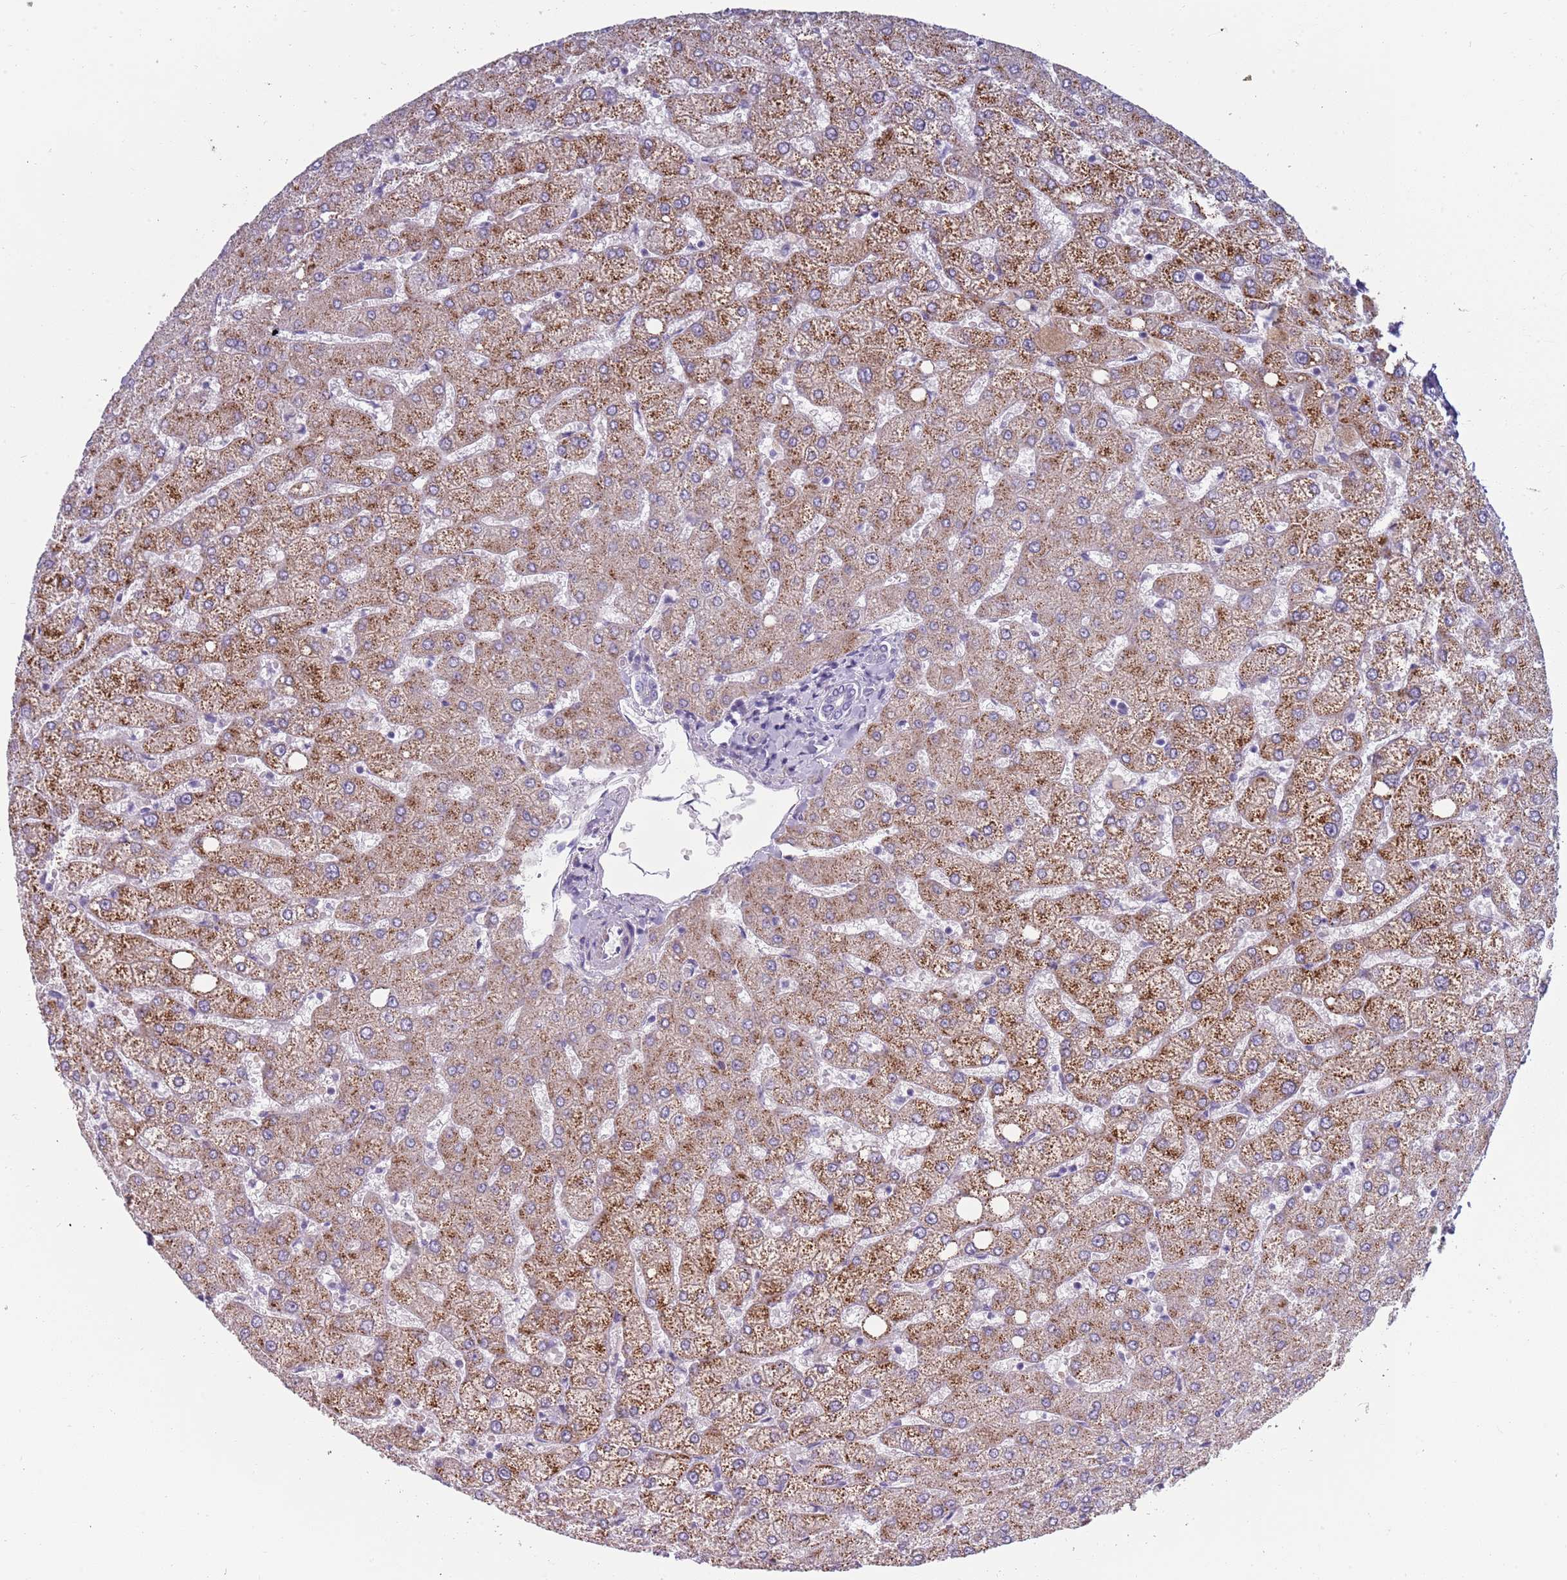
{"staining": {"intensity": "negative", "quantity": "none", "location": "none"}, "tissue": "liver", "cell_type": "Cholangiocytes", "image_type": "normal", "snomed": [{"axis": "morphology", "description": "Normal tissue, NOS"}, {"axis": "topography", "description": "Liver"}], "caption": "Immunohistochemistry (IHC) of benign human liver displays no positivity in cholangiocytes.", "gene": "TNFRSF6B", "patient": {"sex": "female", "age": 54}}